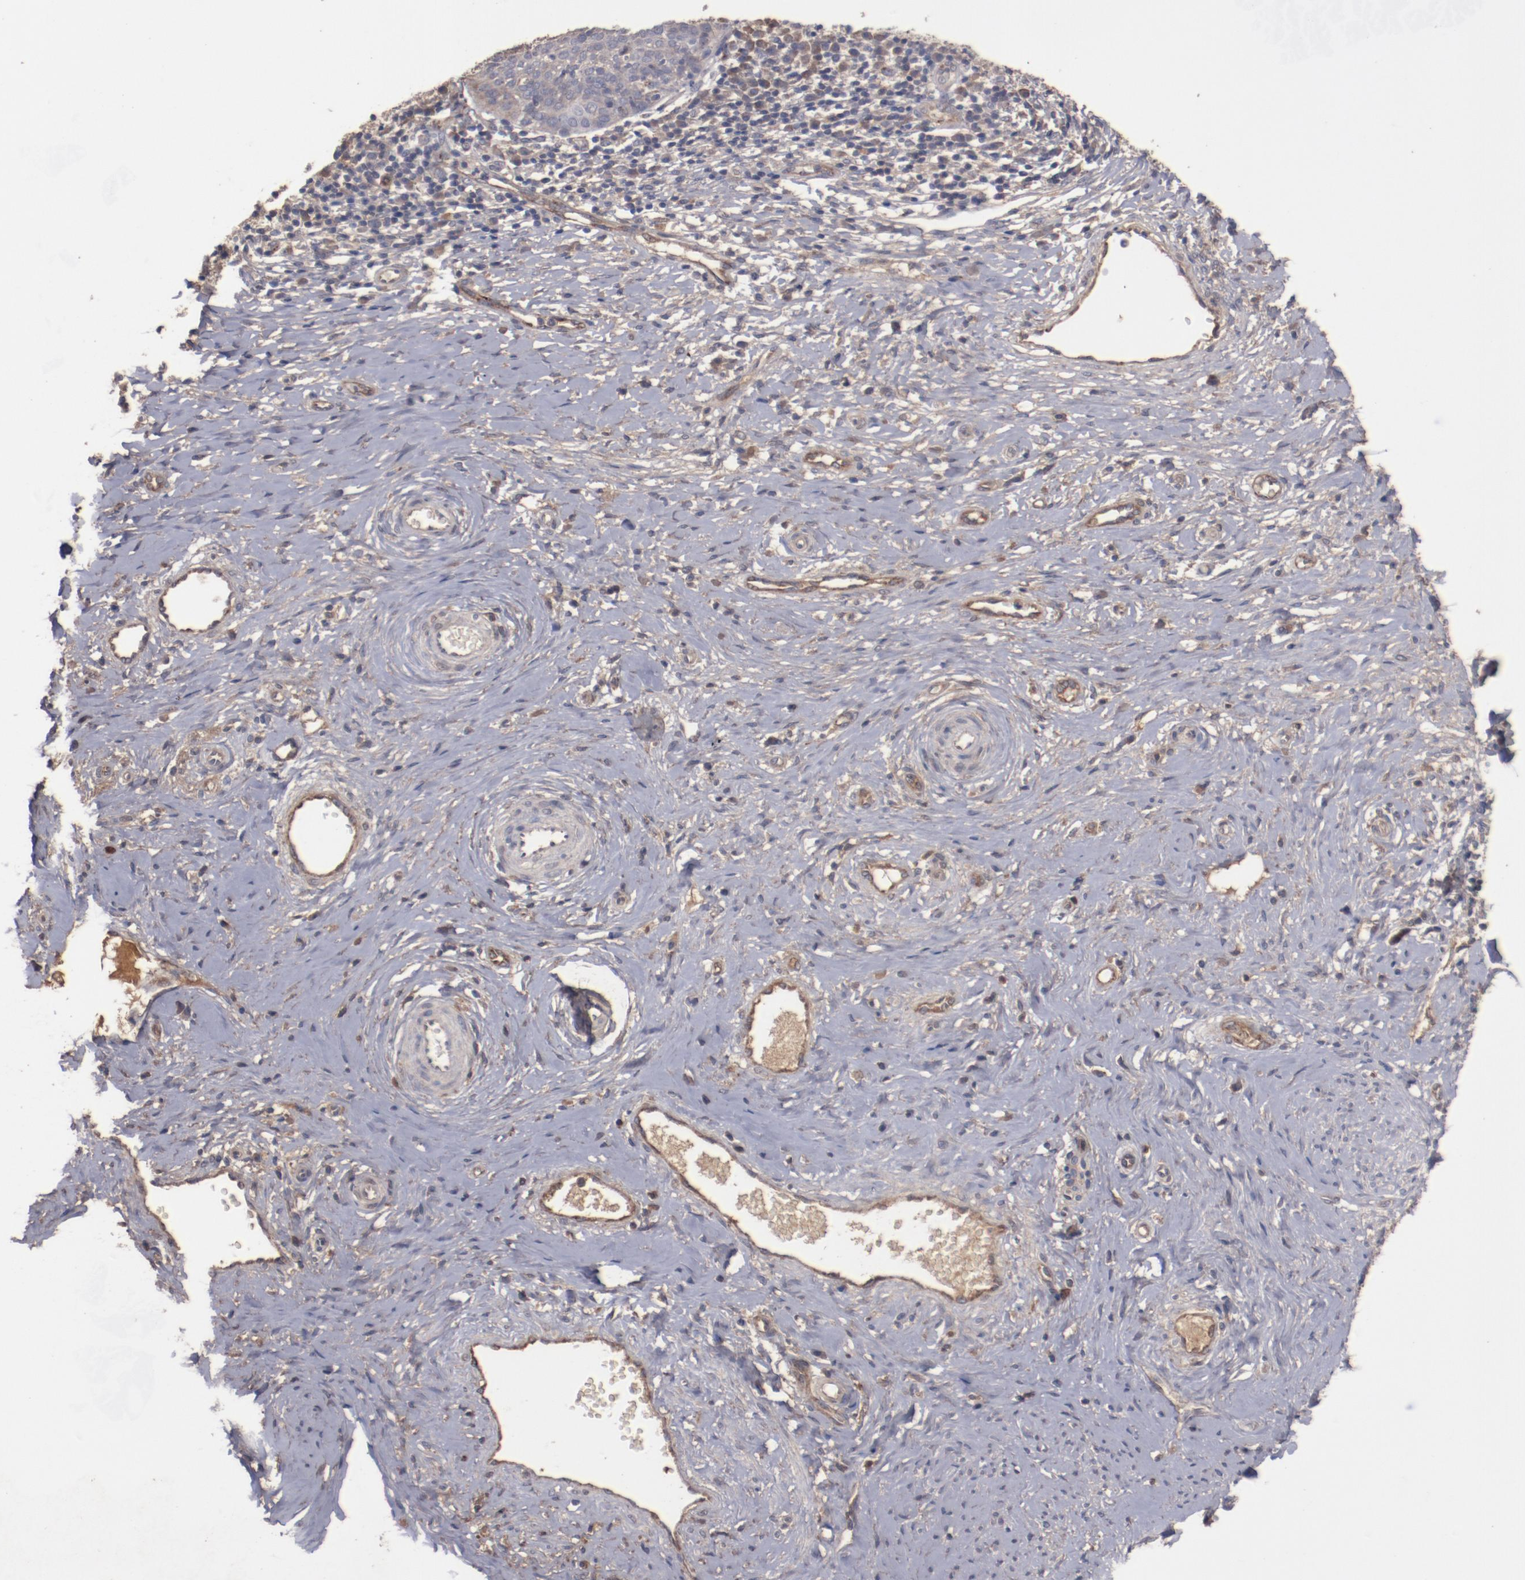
{"staining": {"intensity": "weak", "quantity": ">75%", "location": "cytoplasmic/membranous"}, "tissue": "cervical cancer", "cell_type": "Tumor cells", "image_type": "cancer", "snomed": [{"axis": "morphology", "description": "Normal tissue, NOS"}, {"axis": "morphology", "description": "Squamous cell carcinoma, NOS"}, {"axis": "topography", "description": "Cervix"}], "caption": "Immunohistochemical staining of human cervical squamous cell carcinoma demonstrates weak cytoplasmic/membranous protein staining in approximately >75% of tumor cells.", "gene": "DIPK2B", "patient": {"sex": "female", "age": 39}}